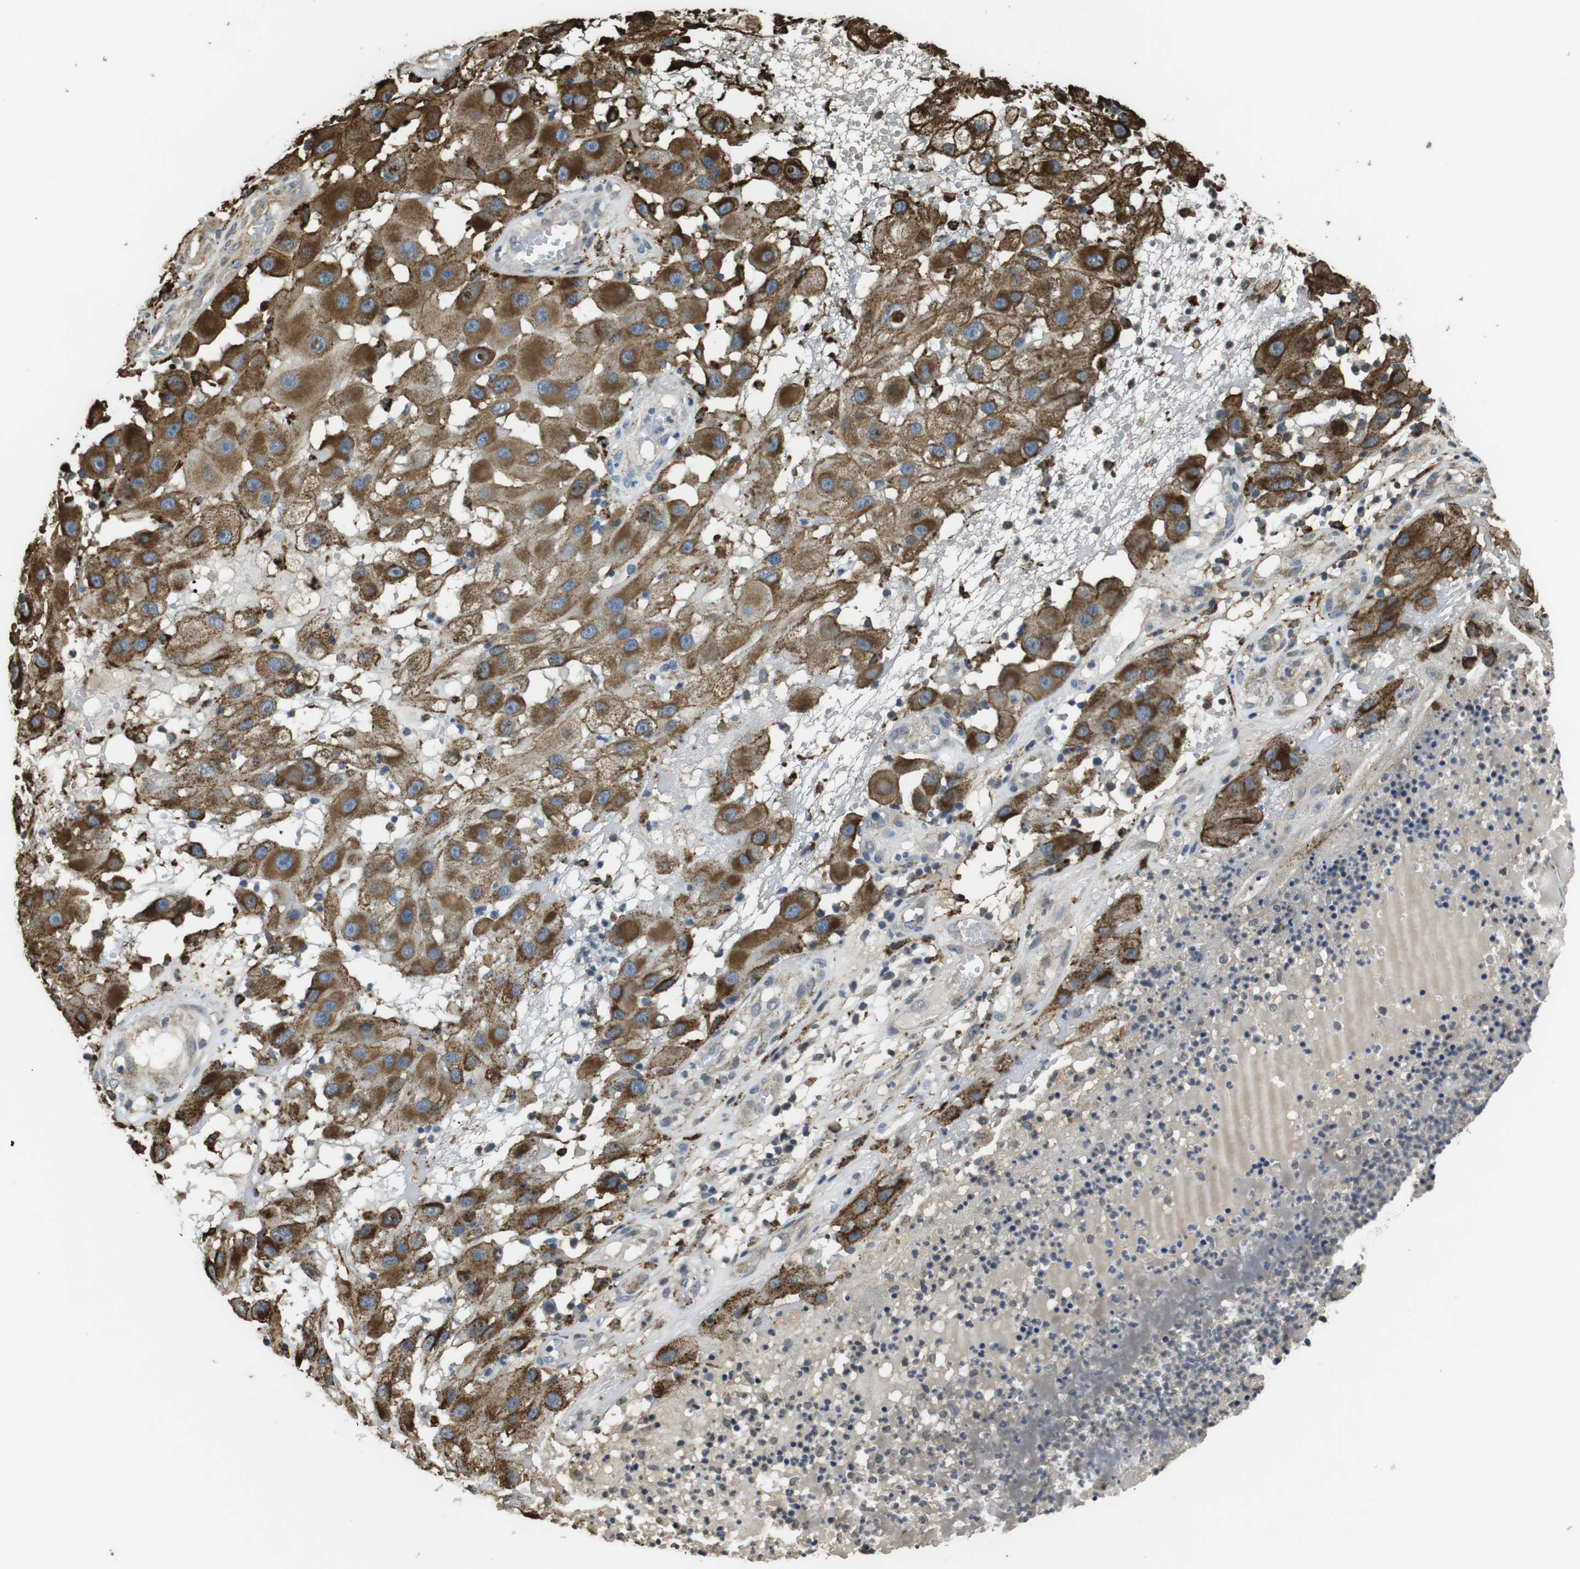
{"staining": {"intensity": "moderate", "quantity": ">75%", "location": "cytoplasmic/membranous"}, "tissue": "melanoma", "cell_type": "Tumor cells", "image_type": "cancer", "snomed": [{"axis": "morphology", "description": "Malignant melanoma, NOS"}, {"axis": "topography", "description": "Skin"}], "caption": "Protein staining of malignant melanoma tissue exhibits moderate cytoplasmic/membranous positivity in approximately >75% of tumor cells. The protein is stained brown, and the nuclei are stained in blue (DAB IHC with brightfield microscopy, high magnification).", "gene": "FZD10", "patient": {"sex": "female", "age": 81}}